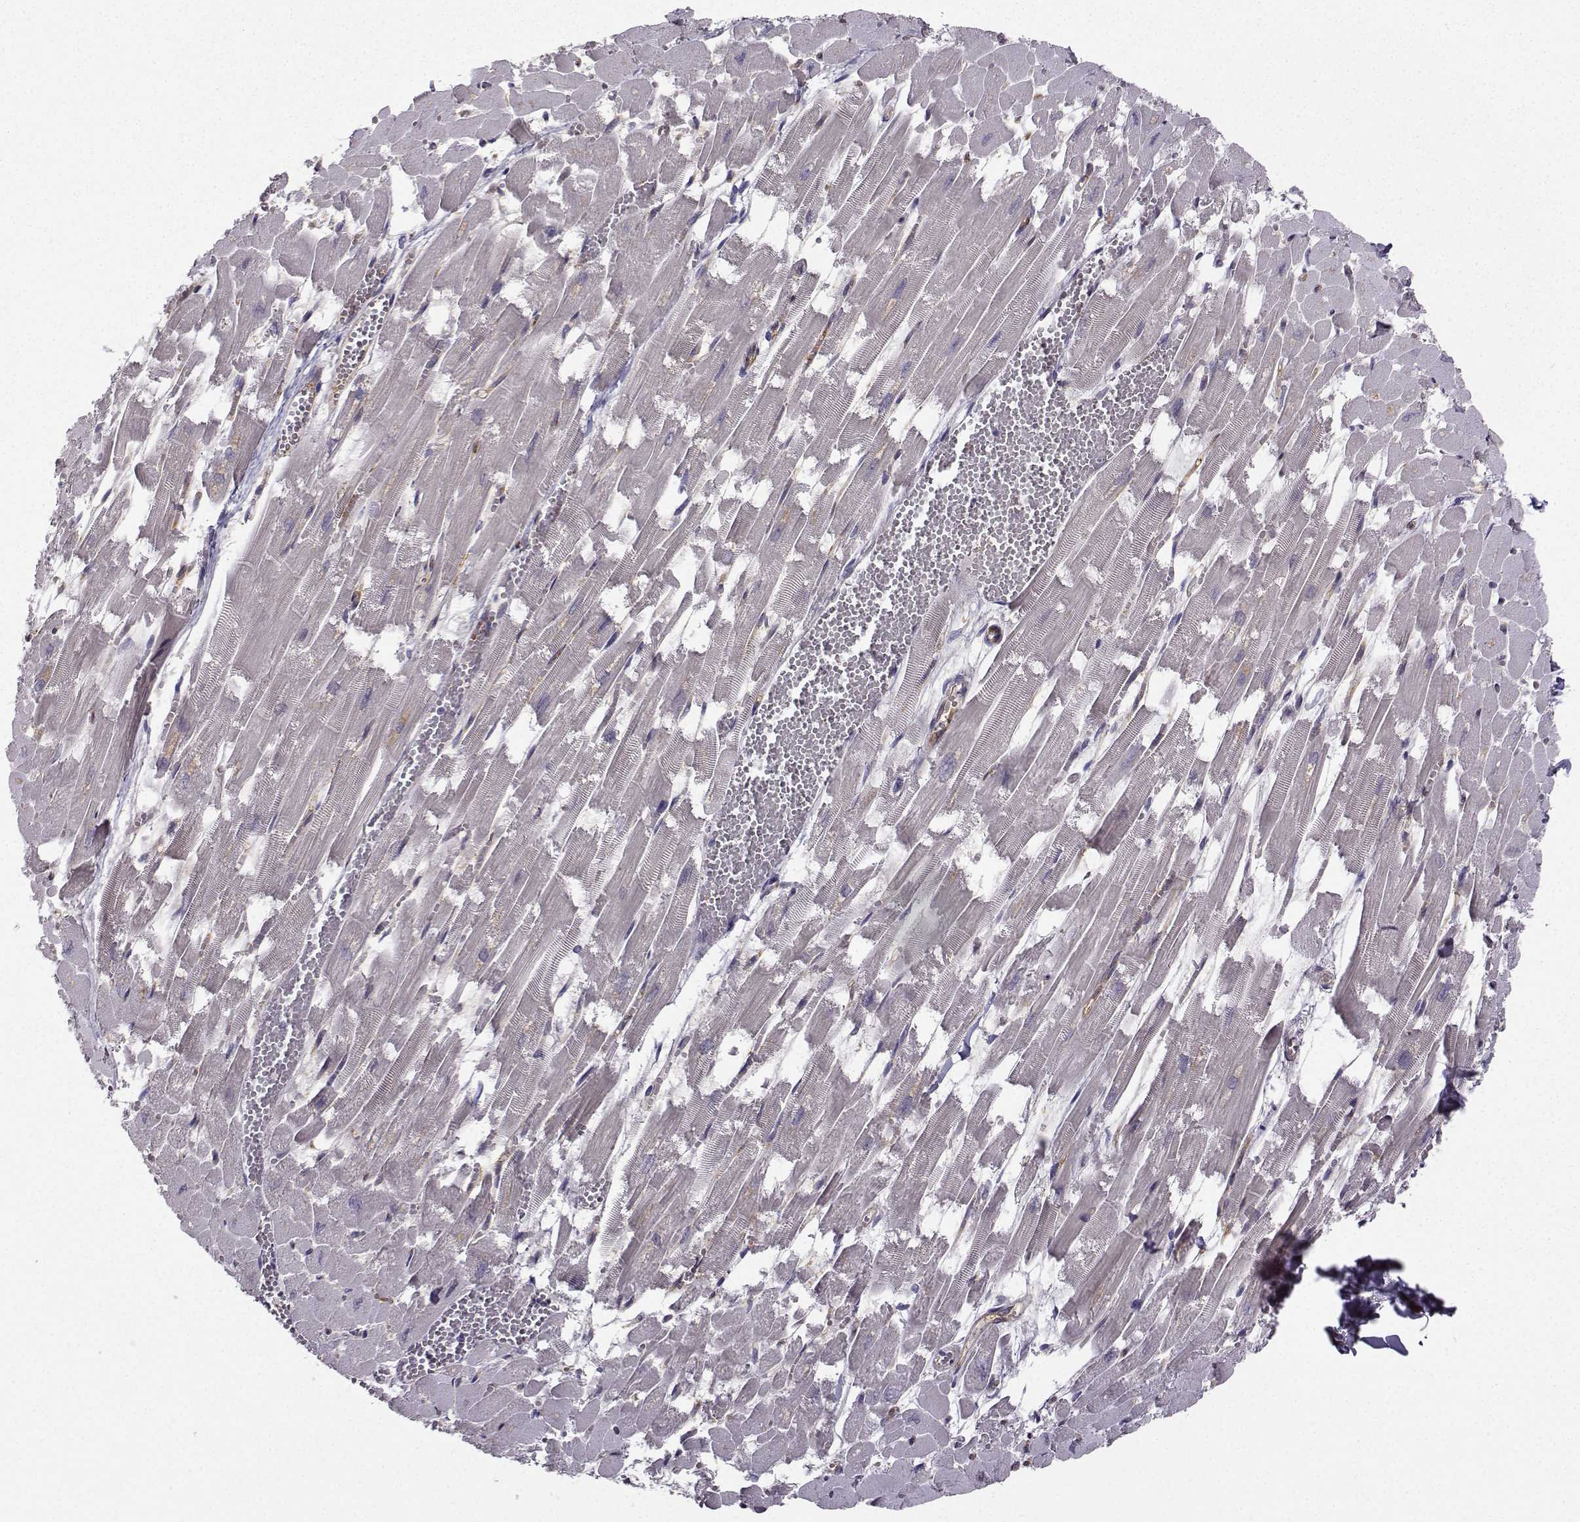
{"staining": {"intensity": "negative", "quantity": "none", "location": "none"}, "tissue": "heart muscle", "cell_type": "Cardiomyocytes", "image_type": "normal", "snomed": [{"axis": "morphology", "description": "Normal tissue, NOS"}, {"axis": "topography", "description": "Heart"}], "caption": "Immunohistochemistry (IHC) micrograph of unremarkable heart muscle: human heart muscle stained with DAB shows no significant protein expression in cardiomyocytes.", "gene": "NQO1", "patient": {"sex": "female", "age": 52}}